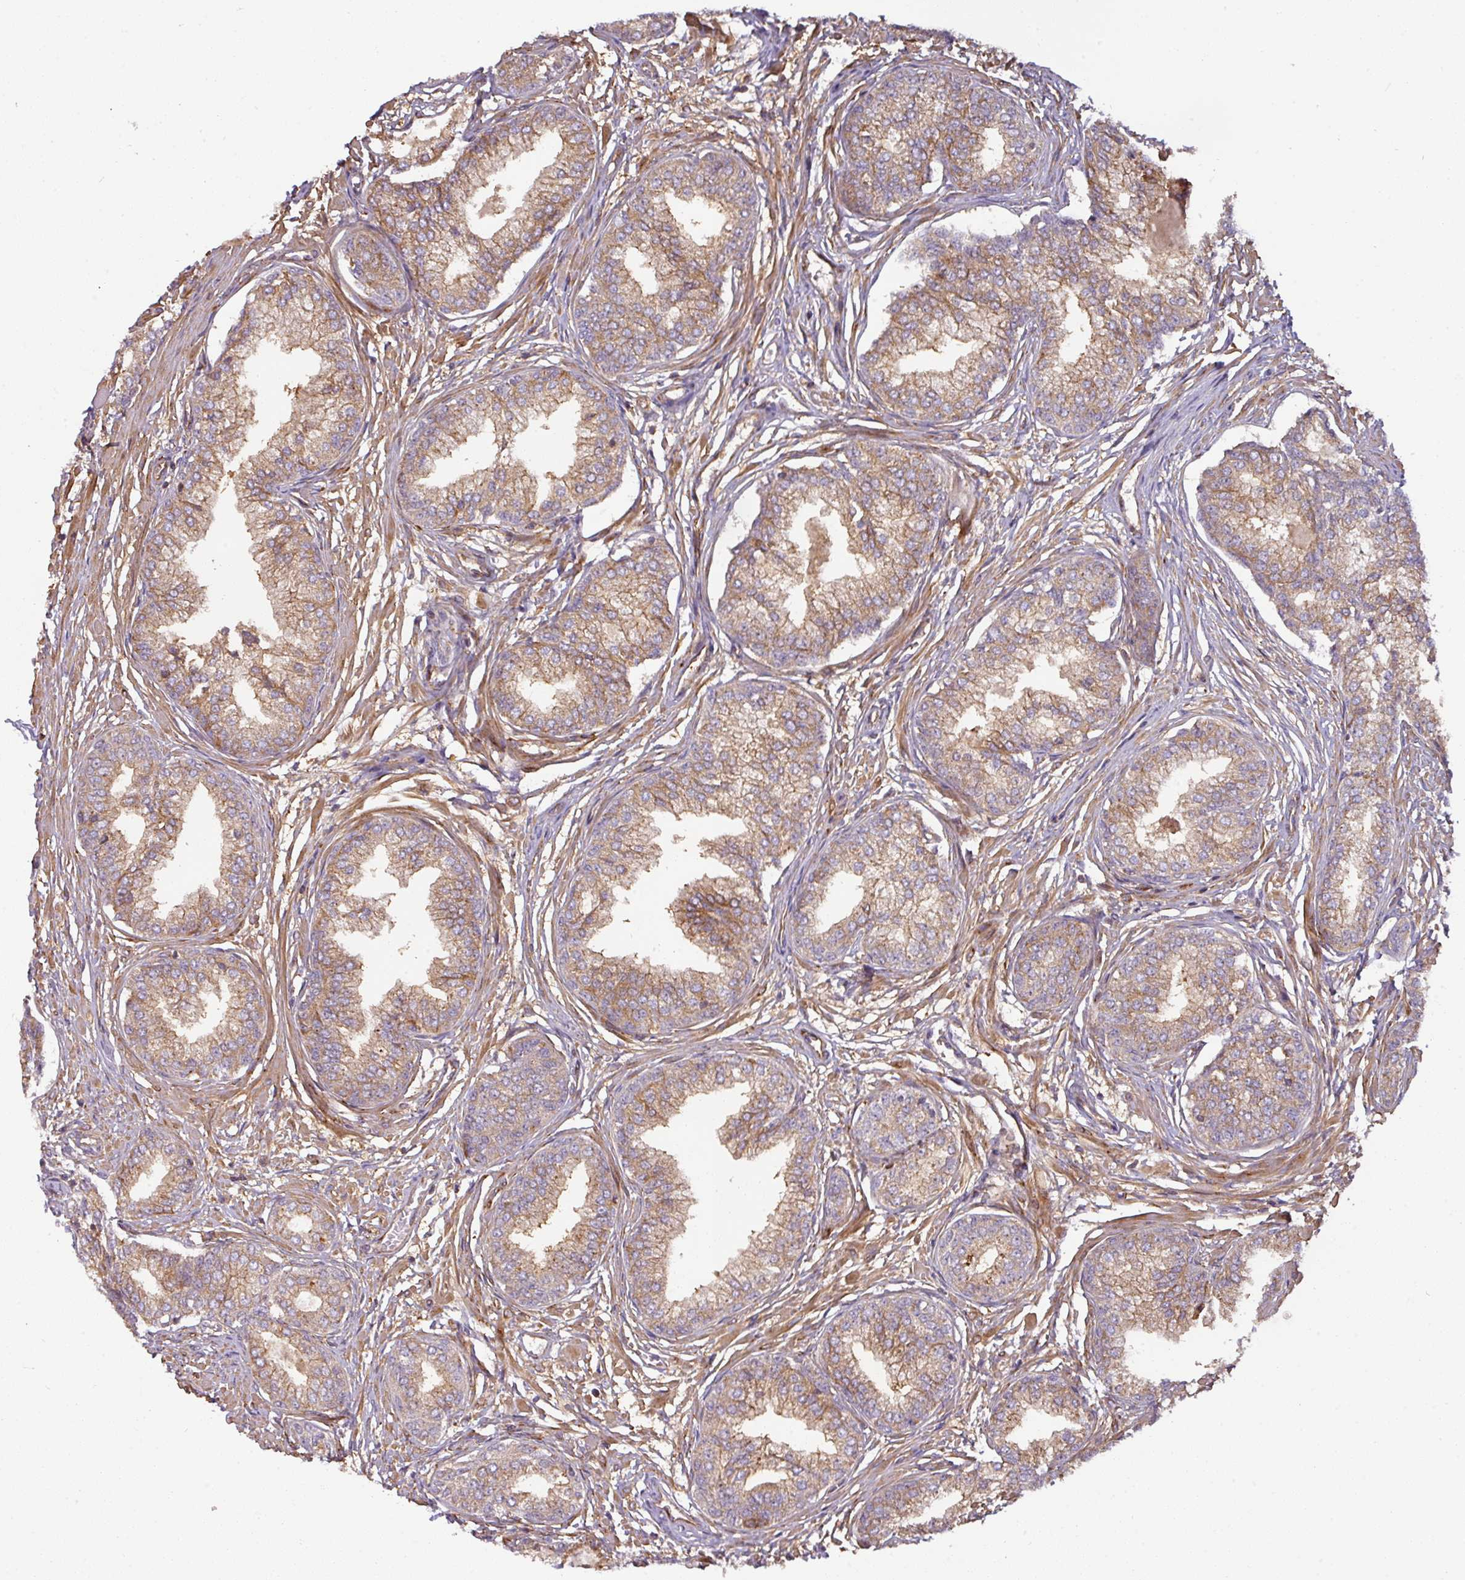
{"staining": {"intensity": "moderate", "quantity": ">75%", "location": "cytoplasmic/membranous"}, "tissue": "prostate cancer", "cell_type": "Tumor cells", "image_type": "cancer", "snomed": [{"axis": "morphology", "description": "Adenocarcinoma, High grade"}, {"axis": "topography", "description": "Prostate"}], "caption": "Immunohistochemical staining of prostate cancer shows medium levels of moderate cytoplasmic/membranous positivity in approximately >75% of tumor cells.", "gene": "CASP2", "patient": {"sex": "male", "age": 67}}